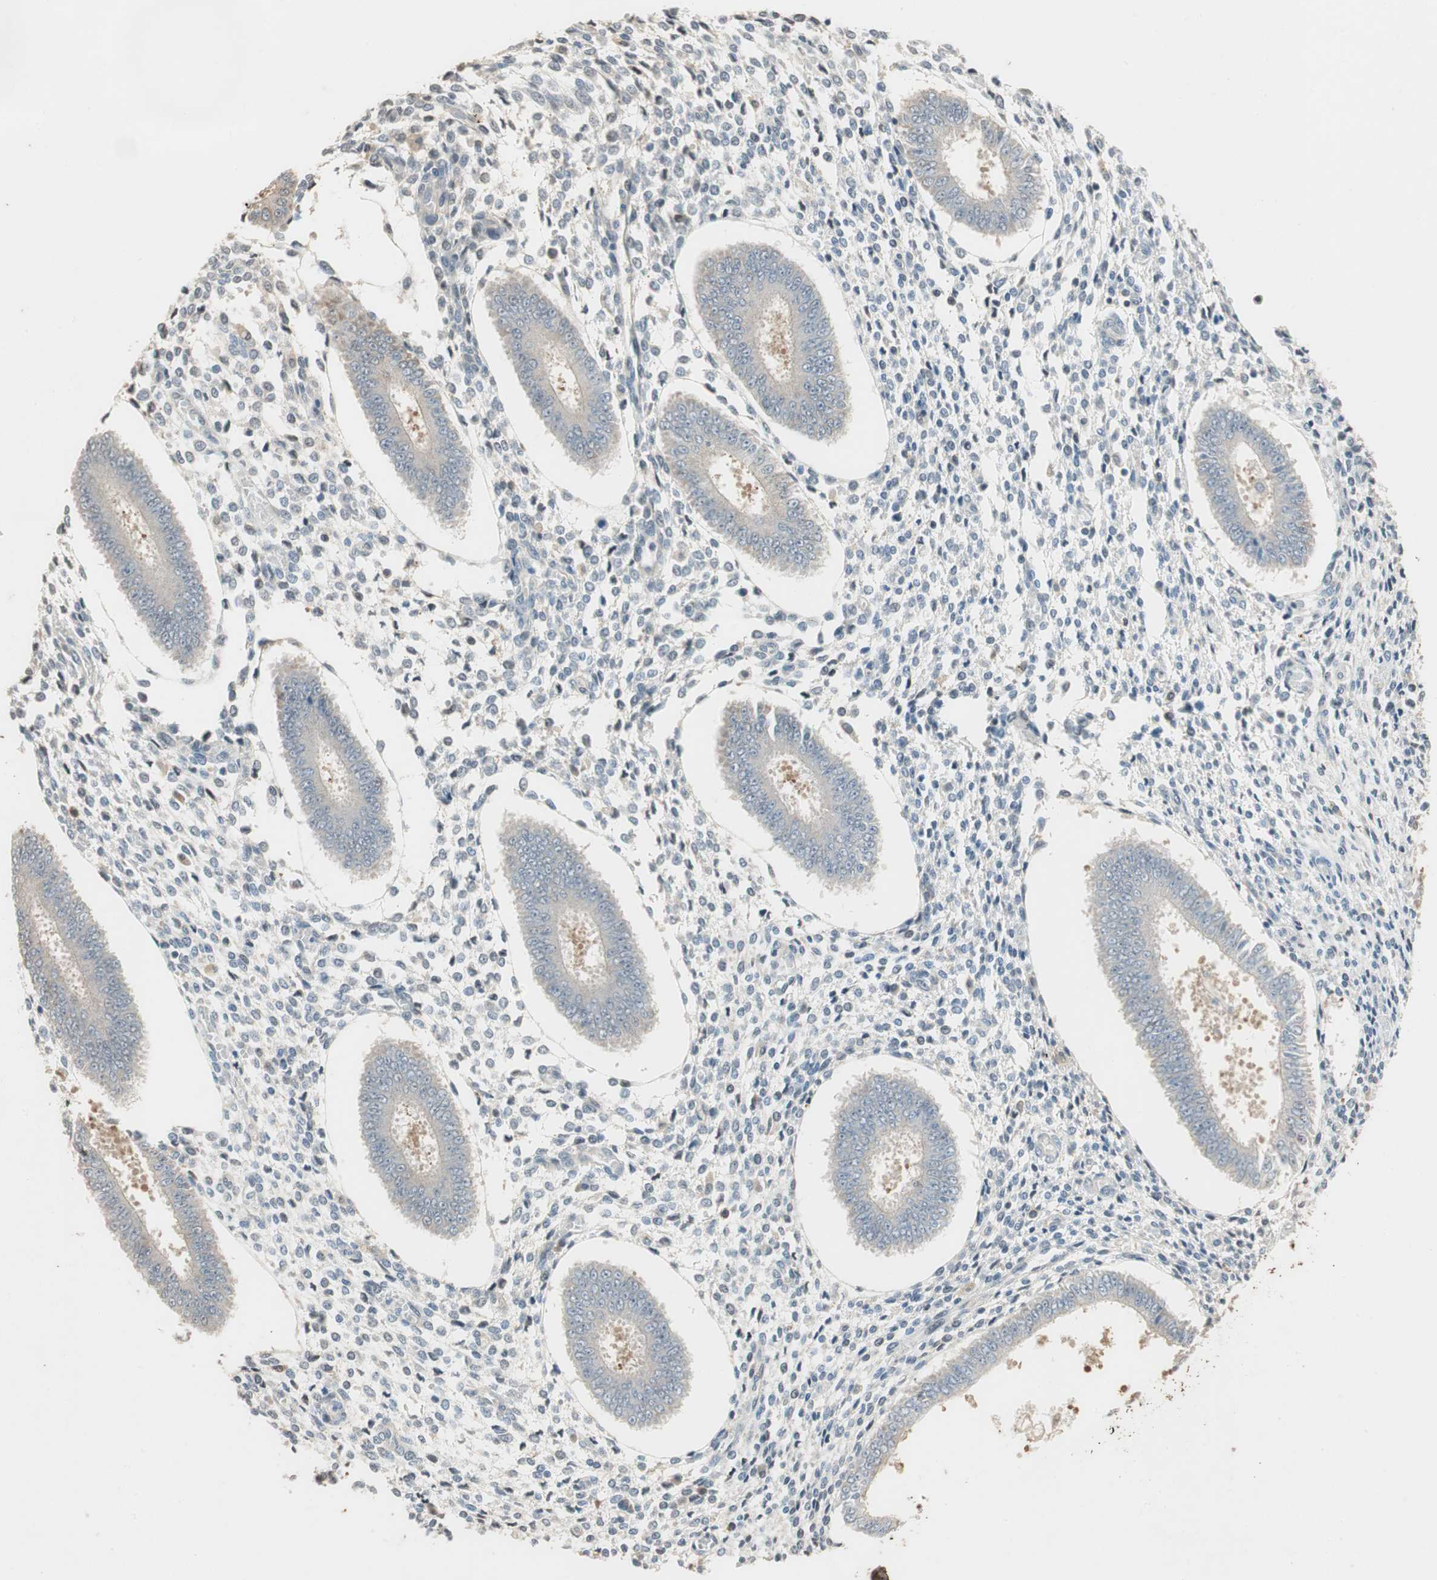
{"staining": {"intensity": "negative", "quantity": "none", "location": "none"}, "tissue": "endometrium", "cell_type": "Cells in endometrial stroma", "image_type": "normal", "snomed": [{"axis": "morphology", "description": "Normal tissue, NOS"}, {"axis": "topography", "description": "Endometrium"}], "caption": "Immunohistochemical staining of benign endometrium shows no significant positivity in cells in endometrial stroma. Nuclei are stained in blue.", "gene": "SERPINB5", "patient": {"sex": "female", "age": 35}}